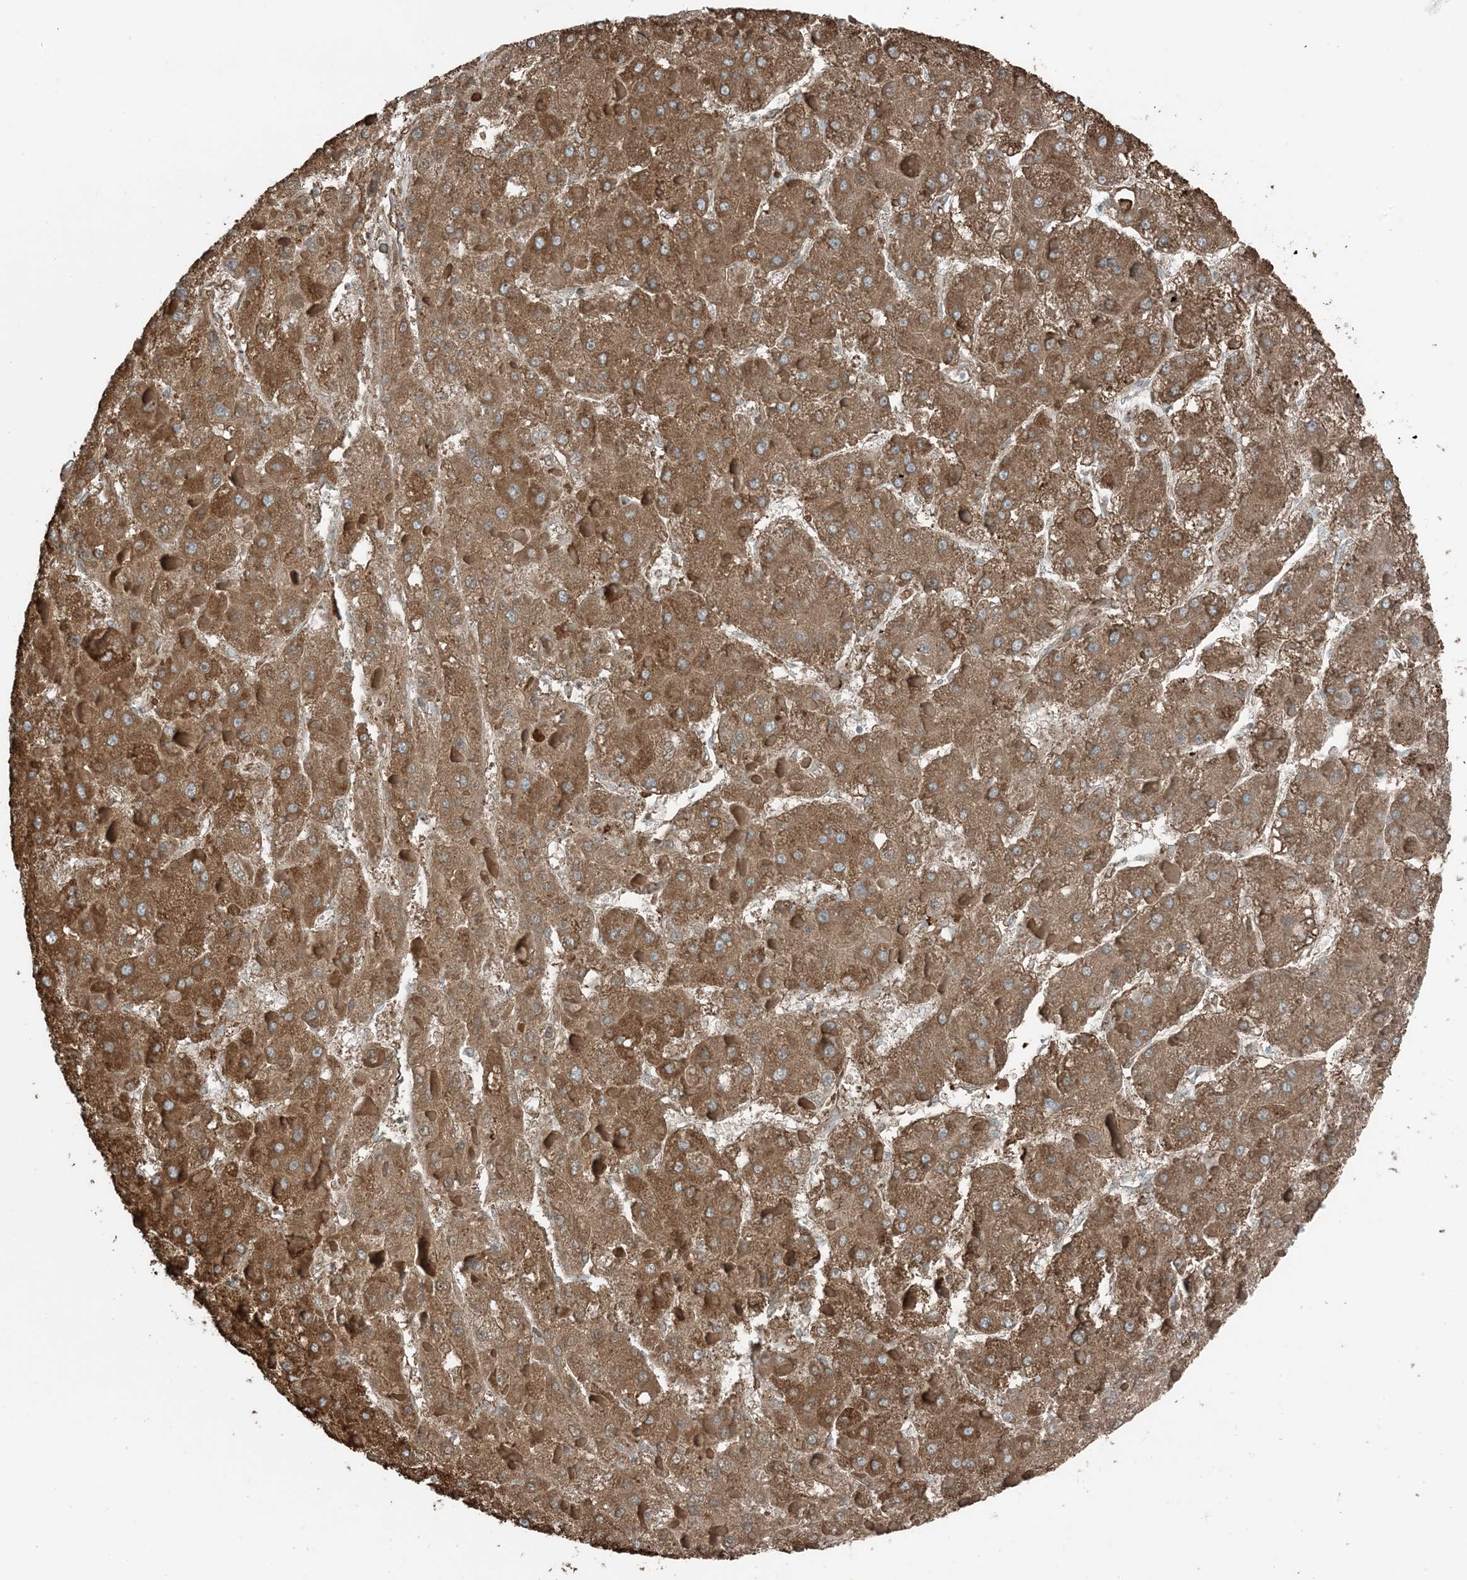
{"staining": {"intensity": "moderate", "quantity": ">75%", "location": "cytoplasmic/membranous"}, "tissue": "liver cancer", "cell_type": "Tumor cells", "image_type": "cancer", "snomed": [{"axis": "morphology", "description": "Carcinoma, Hepatocellular, NOS"}, {"axis": "topography", "description": "Liver"}], "caption": "Brown immunohistochemical staining in human liver cancer exhibits moderate cytoplasmic/membranous expression in about >75% of tumor cells.", "gene": "CERKL", "patient": {"sex": "female", "age": 73}}